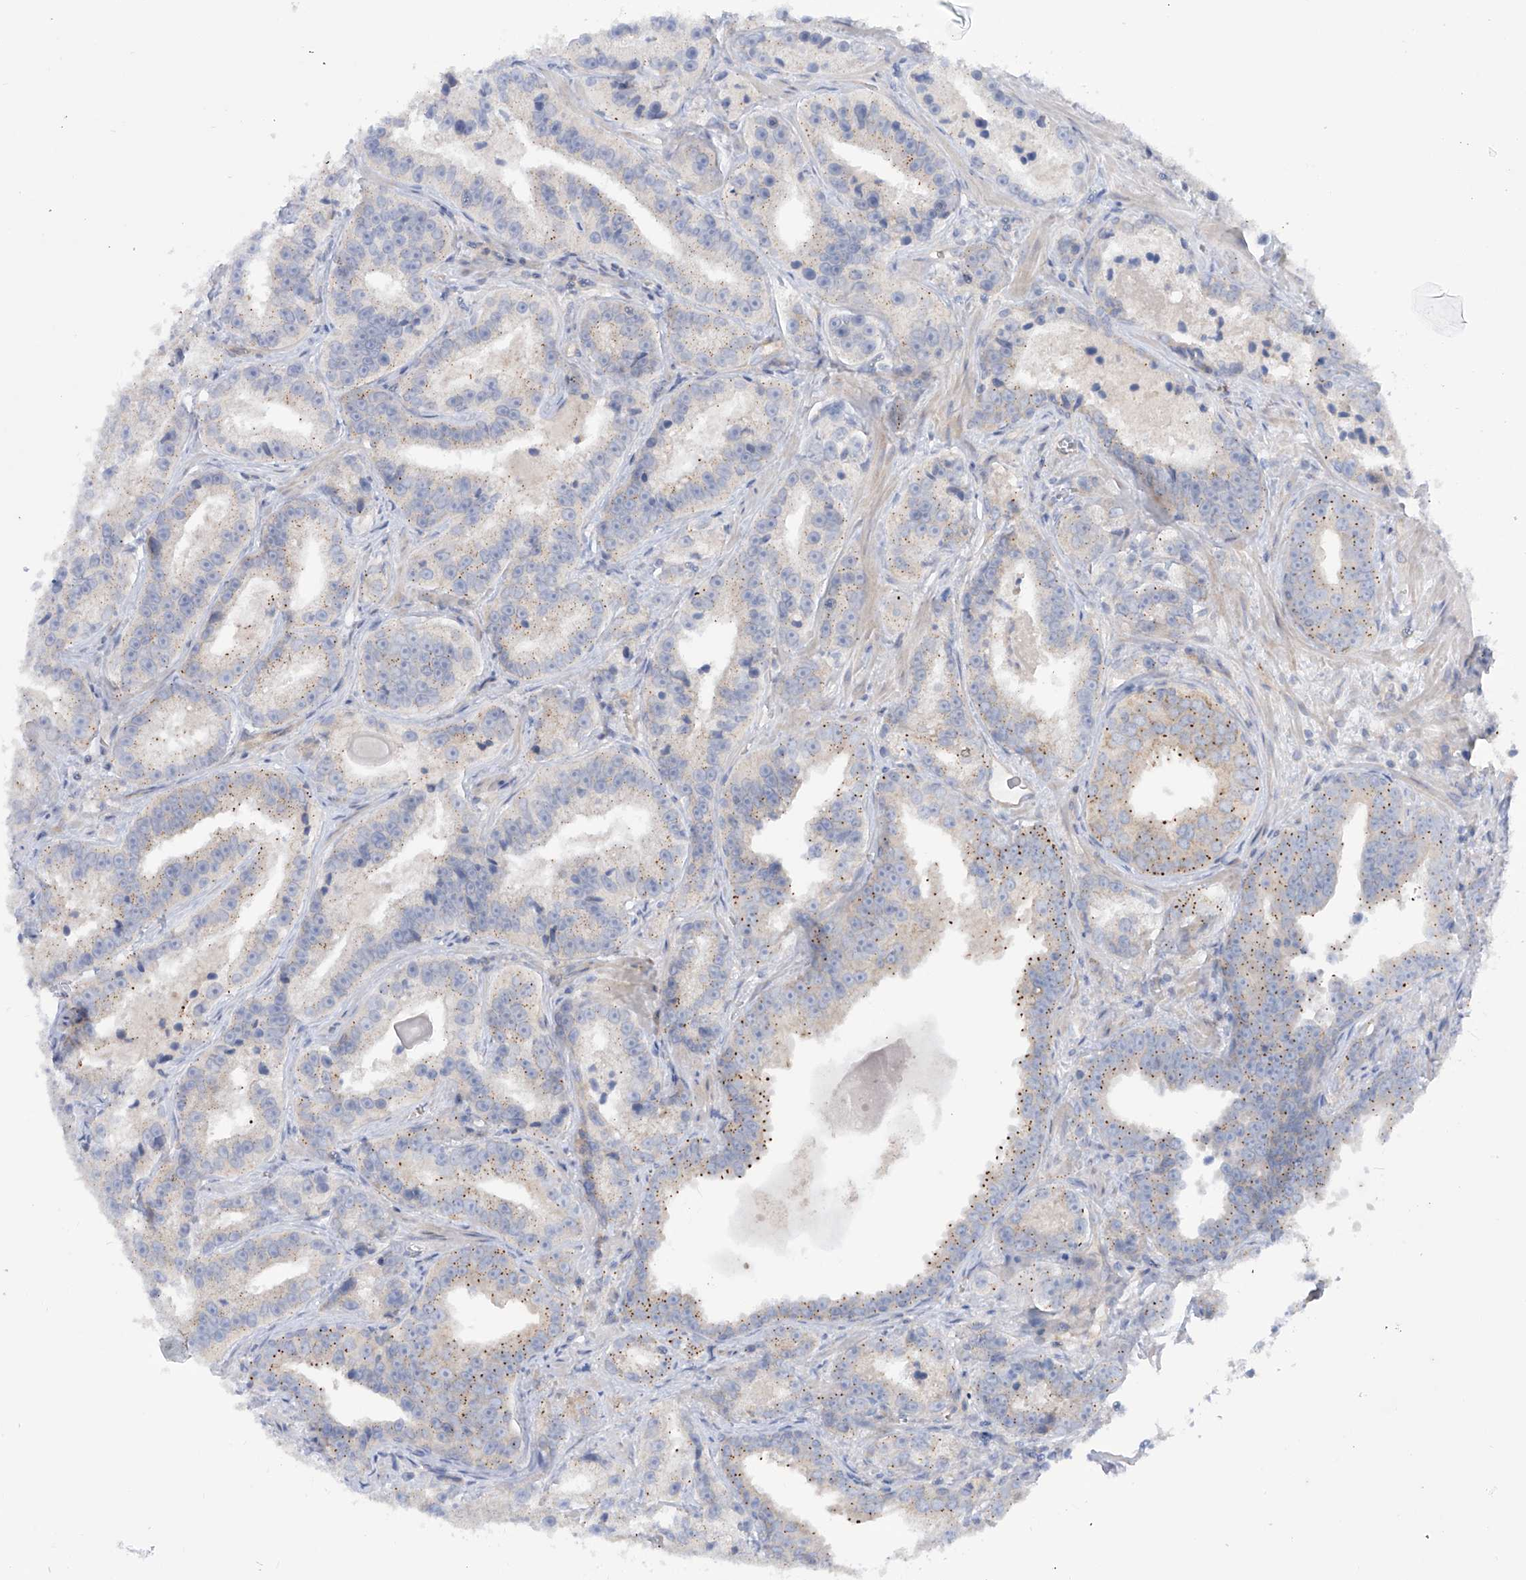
{"staining": {"intensity": "weak", "quantity": "<25%", "location": "cytoplasmic/membranous"}, "tissue": "prostate cancer", "cell_type": "Tumor cells", "image_type": "cancer", "snomed": [{"axis": "morphology", "description": "Adenocarcinoma, High grade"}, {"axis": "topography", "description": "Prostate"}], "caption": "Immunohistochemistry (IHC) photomicrograph of prostate adenocarcinoma (high-grade) stained for a protein (brown), which demonstrates no expression in tumor cells.", "gene": "TMEM209", "patient": {"sex": "male", "age": 62}}